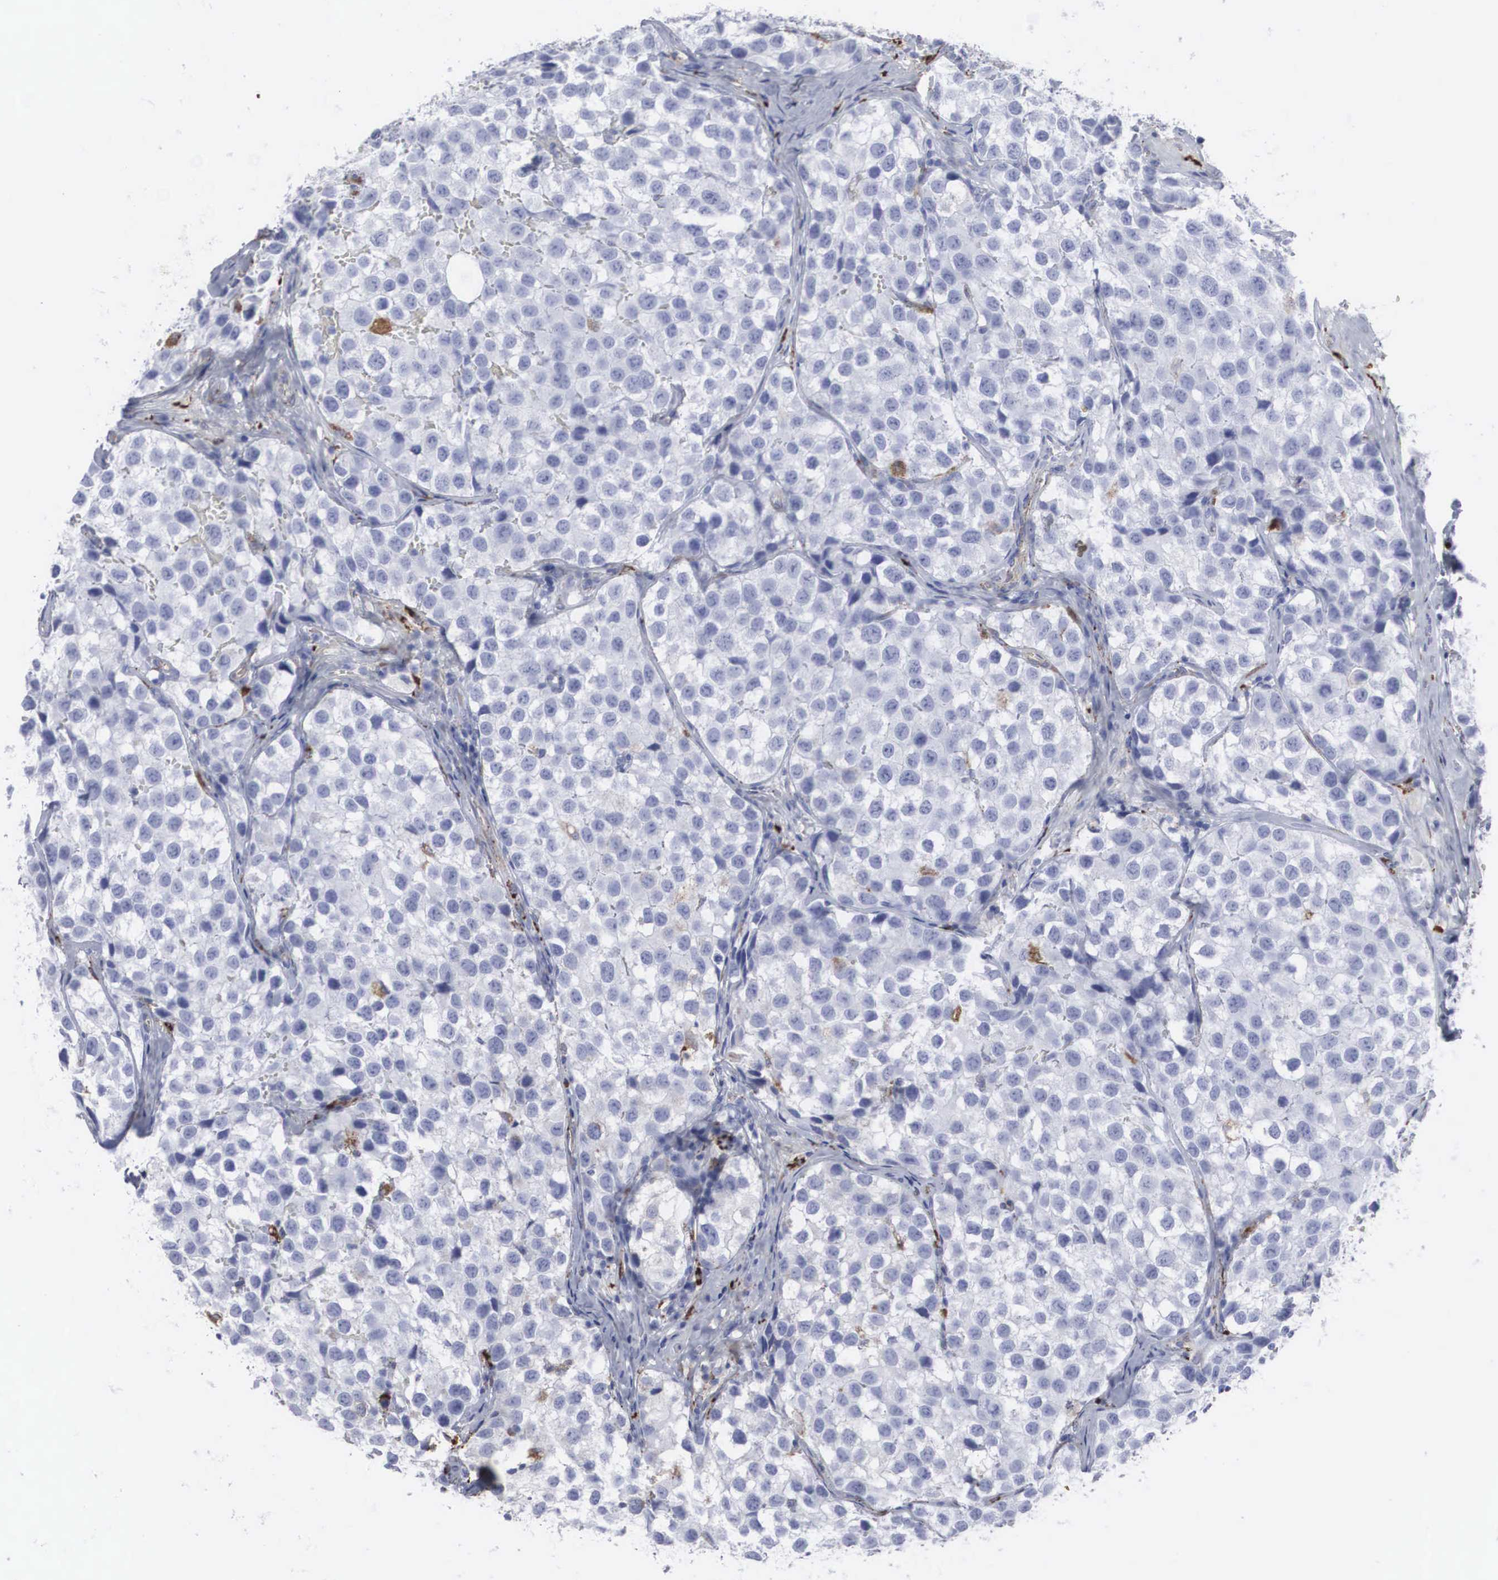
{"staining": {"intensity": "moderate", "quantity": "<25%", "location": "cytoplasmic/membranous"}, "tissue": "testis cancer", "cell_type": "Tumor cells", "image_type": "cancer", "snomed": [{"axis": "morphology", "description": "Seminoma, NOS"}, {"axis": "topography", "description": "Testis"}], "caption": "Immunohistochemical staining of human testis cancer displays low levels of moderate cytoplasmic/membranous positivity in about <25% of tumor cells.", "gene": "LGALS3BP", "patient": {"sex": "male", "age": 39}}